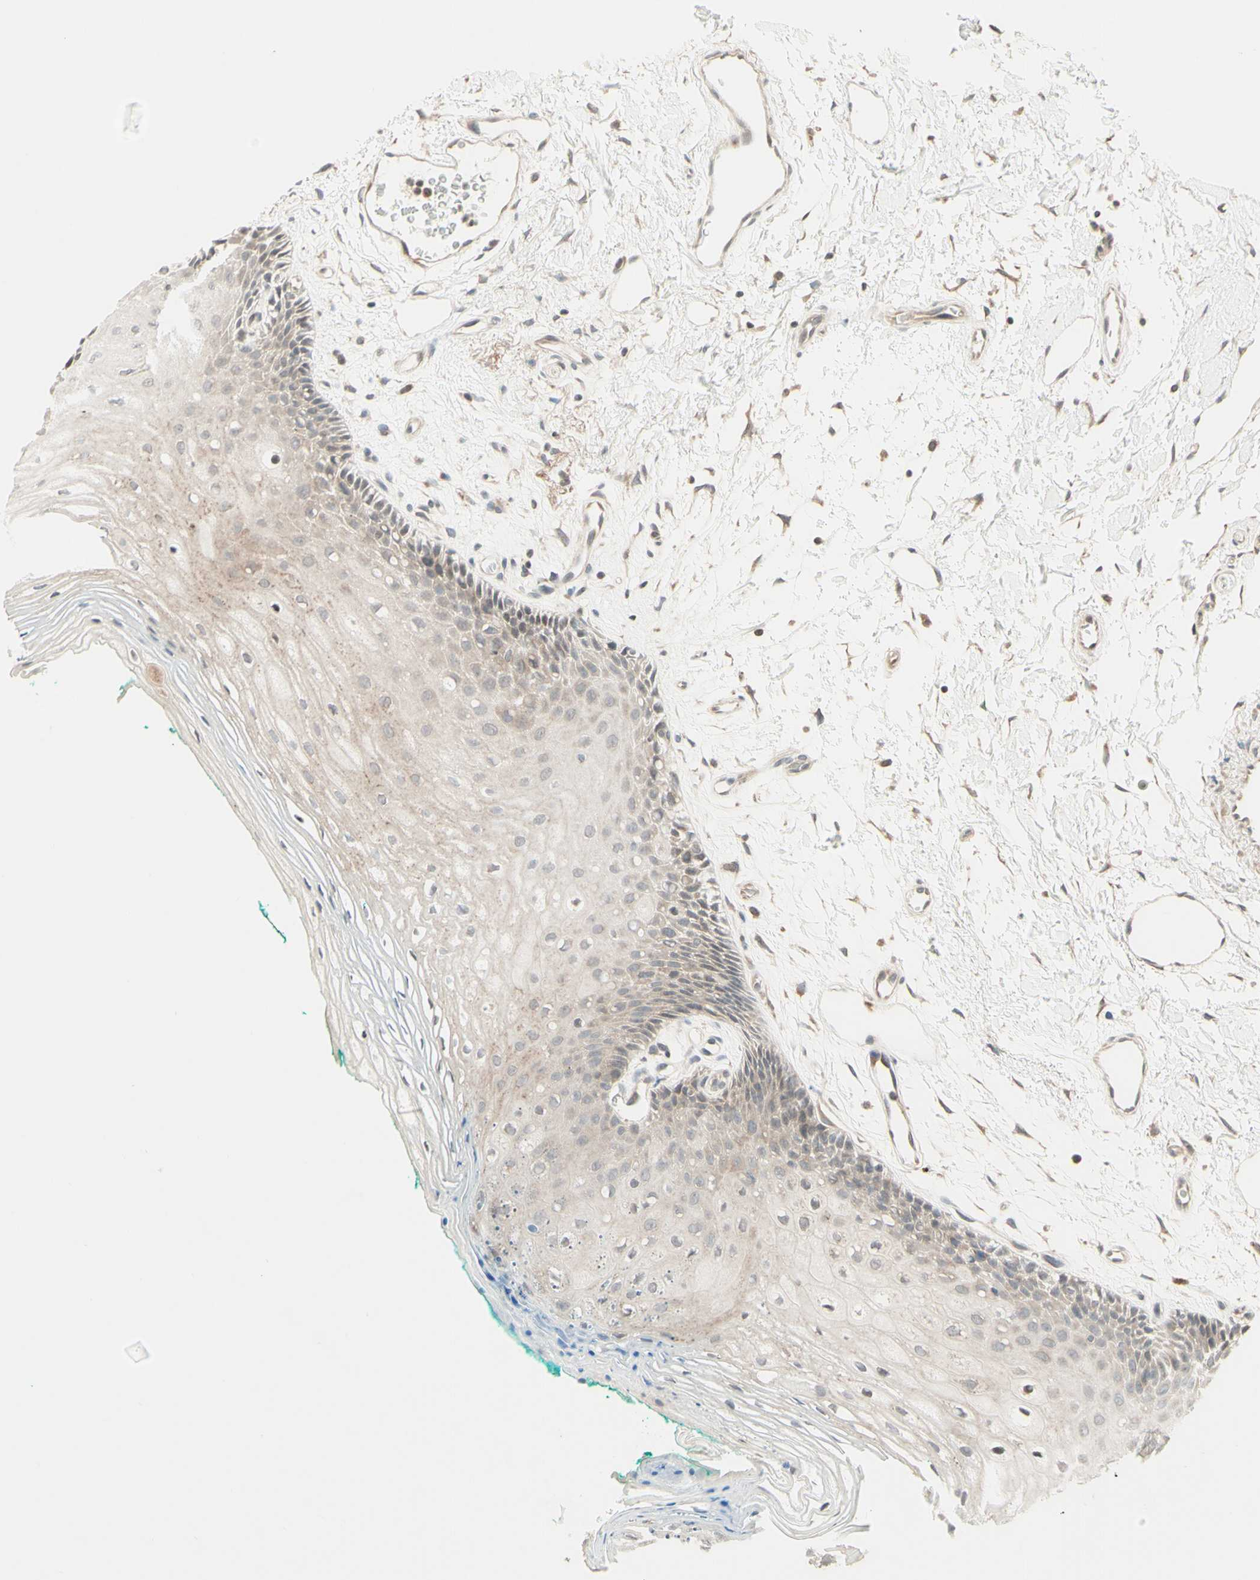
{"staining": {"intensity": "weak", "quantity": ">75%", "location": "cytoplasmic/membranous"}, "tissue": "oral mucosa", "cell_type": "Squamous epithelial cells", "image_type": "normal", "snomed": [{"axis": "morphology", "description": "Normal tissue, NOS"}, {"axis": "topography", "description": "Skeletal muscle"}, {"axis": "topography", "description": "Oral tissue"}, {"axis": "topography", "description": "Peripheral nerve tissue"}], "caption": "Immunohistochemical staining of benign human oral mucosa exhibits weak cytoplasmic/membranous protein staining in approximately >75% of squamous epithelial cells.", "gene": "ZW10", "patient": {"sex": "female", "age": 84}}